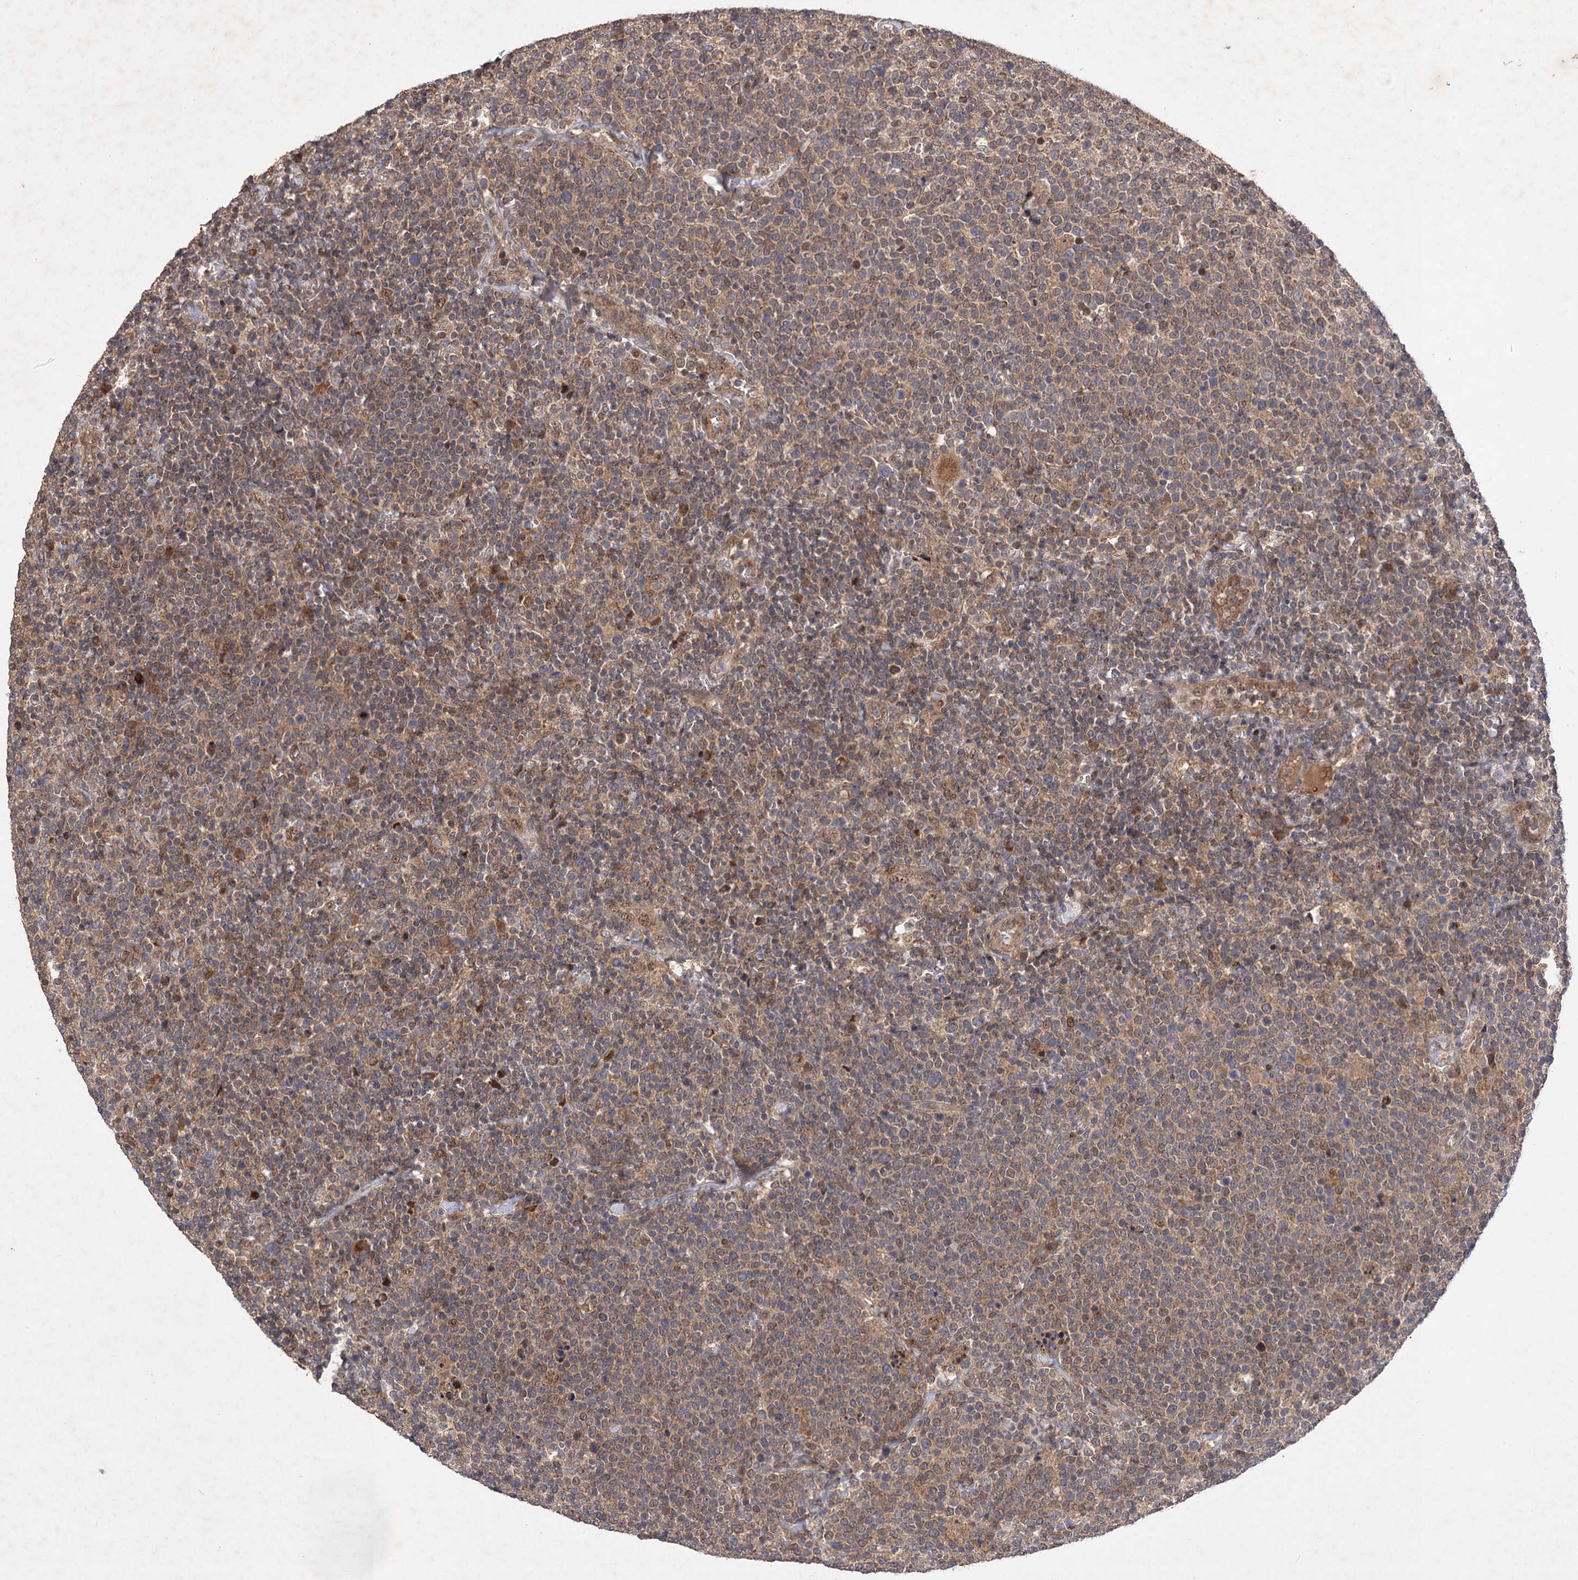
{"staining": {"intensity": "weak", "quantity": ">75%", "location": "cytoplasmic/membranous"}, "tissue": "lymphoma", "cell_type": "Tumor cells", "image_type": "cancer", "snomed": [{"axis": "morphology", "description": "Malignant lymphoma, non-Hodgkin's type, High grade"}, {"axis": "topography", "description": "Lymph node"}], "caption": "Lymphoma stained with a protein marker demonstrates weak staining in tumor cells.", "gene": "FBXW8", "patient": {"sex": "male", "age": 61}}